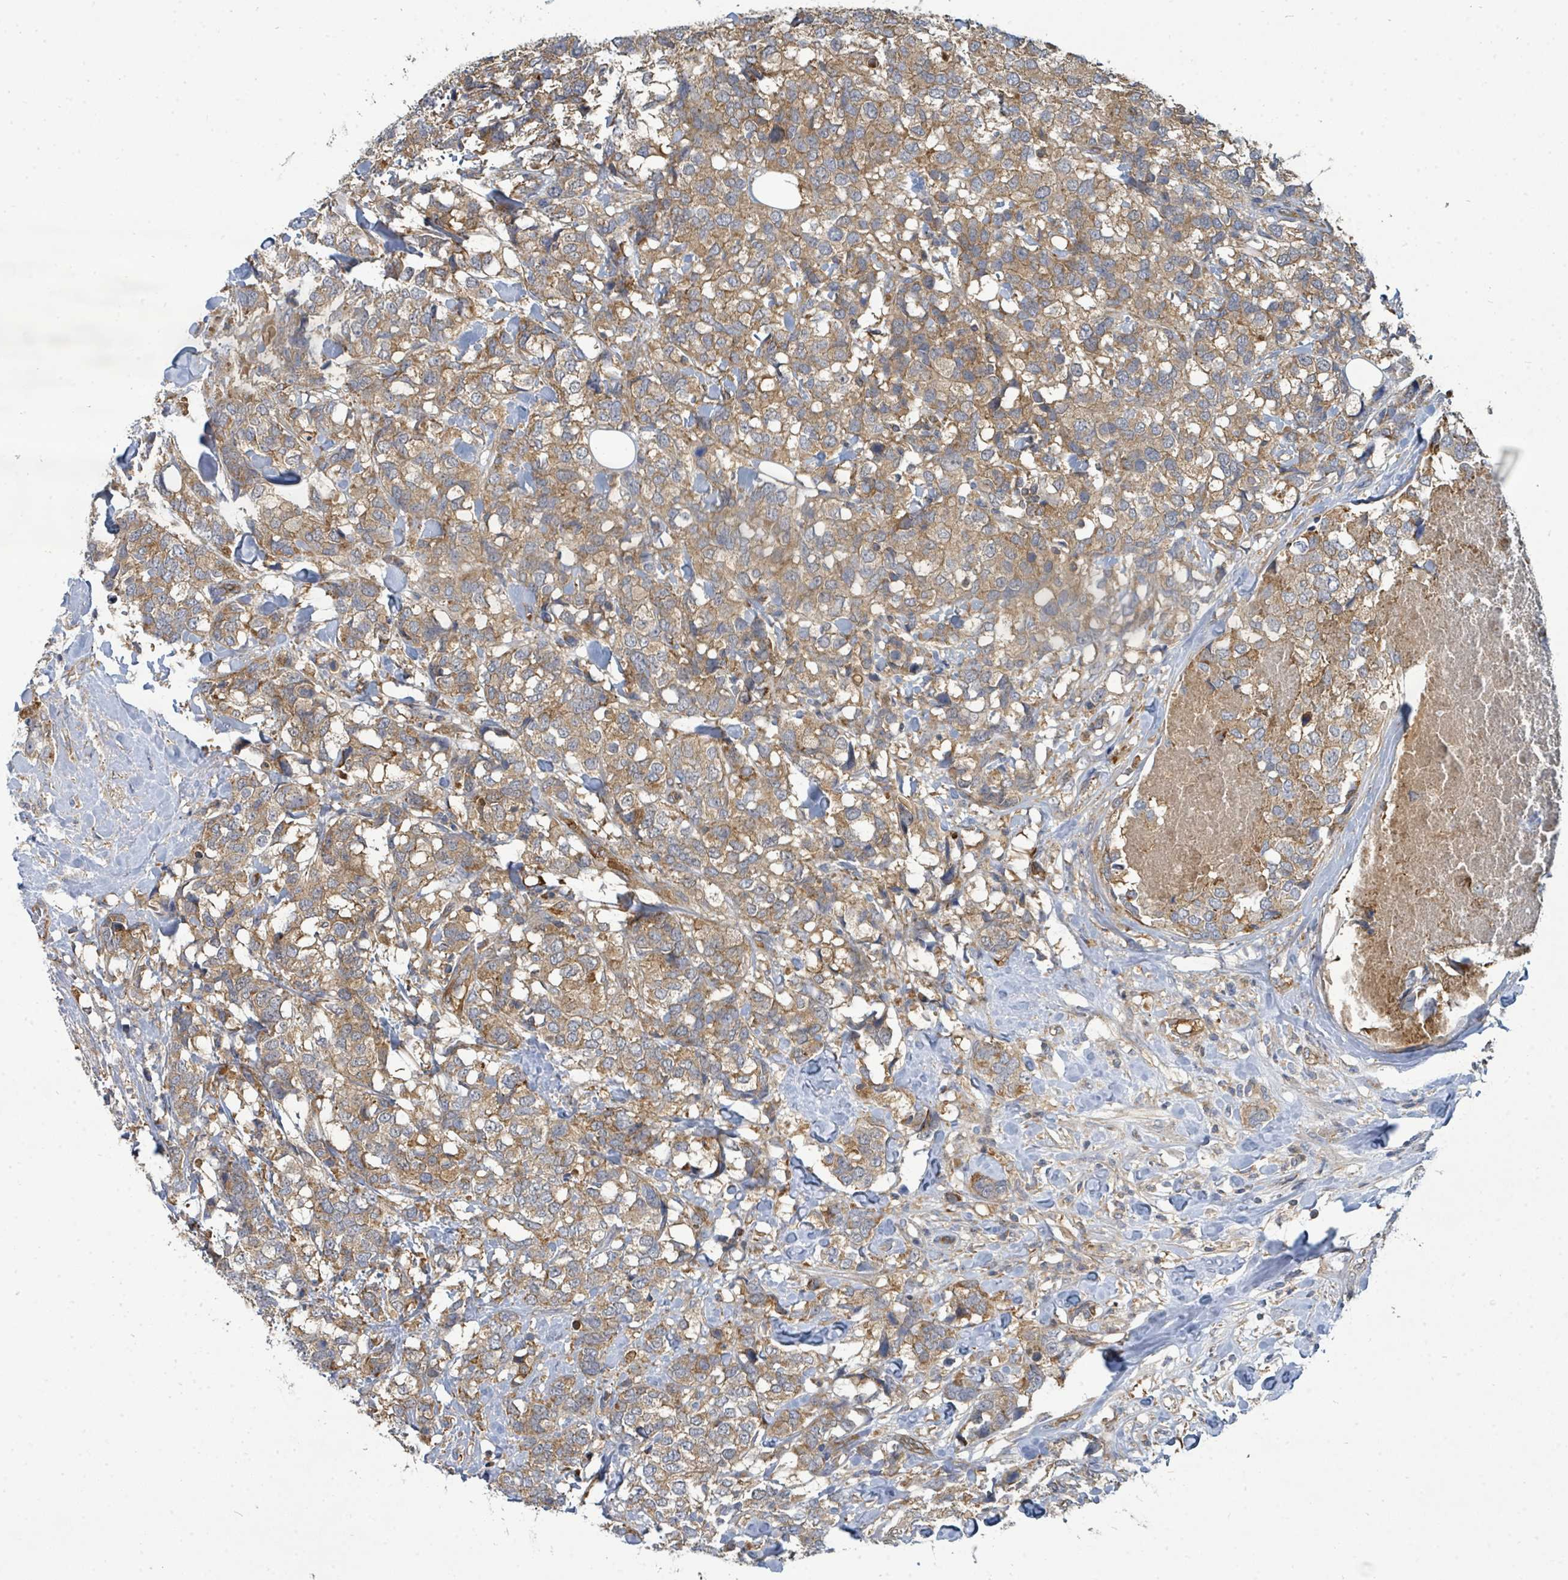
{"staining": {"intensity": "moderate", "quantity": ">75%", "location": "cytoplasmic/membranous"}, "tissue": "breast cancer", "cell_type": "Tumor cells", "image_type": "cancer", "snomed": [{"axis": "morphology", "description": "Lobular carcinoma"}, {"axis": "topography", "description": "Breast"}], "caption": "Breast cancer (lobular carcinoma) stained with a brown dye shows moderate cytoplasmic/membranous positive expression in approximately >75% of tumor cells.", "gene": "BOLA2B", "patient": {"sex": "female", "age": 59}}